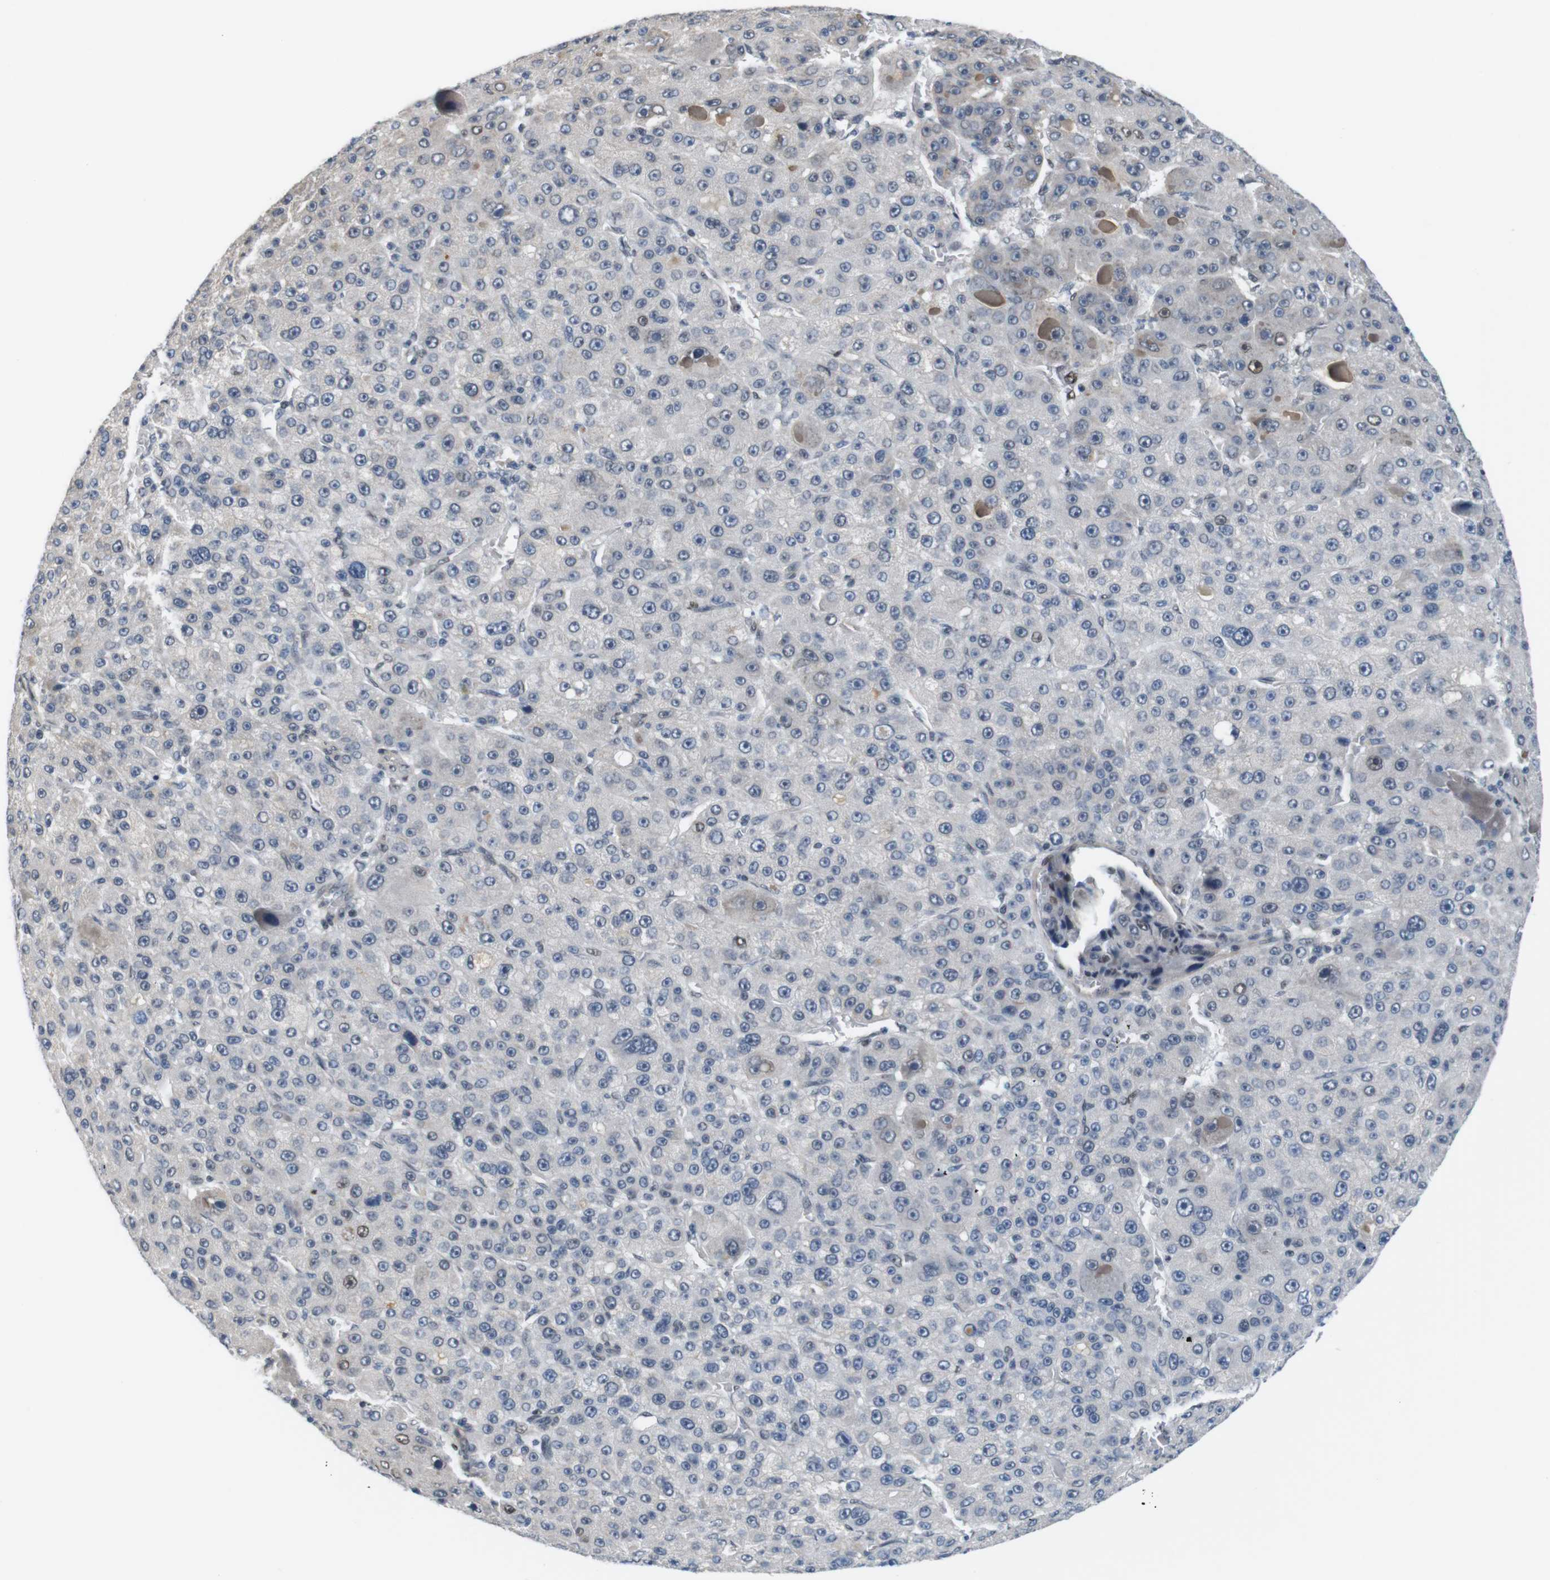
{"staining": {"intensity": "moderate", "quantity": "<25%", "location": "nuclear"}, "tissue": "liver cancer", "cell_type": "Tumor cells", "image_type": "cancer", "snomed": [{"axis": "morphology", "description": "Carcinoma, Hepatocellular, NOS"}, {"axis": "topography", "description": "Liver"}], "caption": "Immunohistochemistry (IHC) staining of liver hepatocellular carcinoma, which displays low levels of moderate nuclear positivity in about <25% of tumor cells indicating moderate nuclear protein positivity. The staining was performed using DAB (3,3'-diaminobenzidine) (brown) for protein detection and nuclei were counterstained in hematoxylin (blue).", "gene": "SMCO2", "patient": {"sex": "male", "age": 76}}